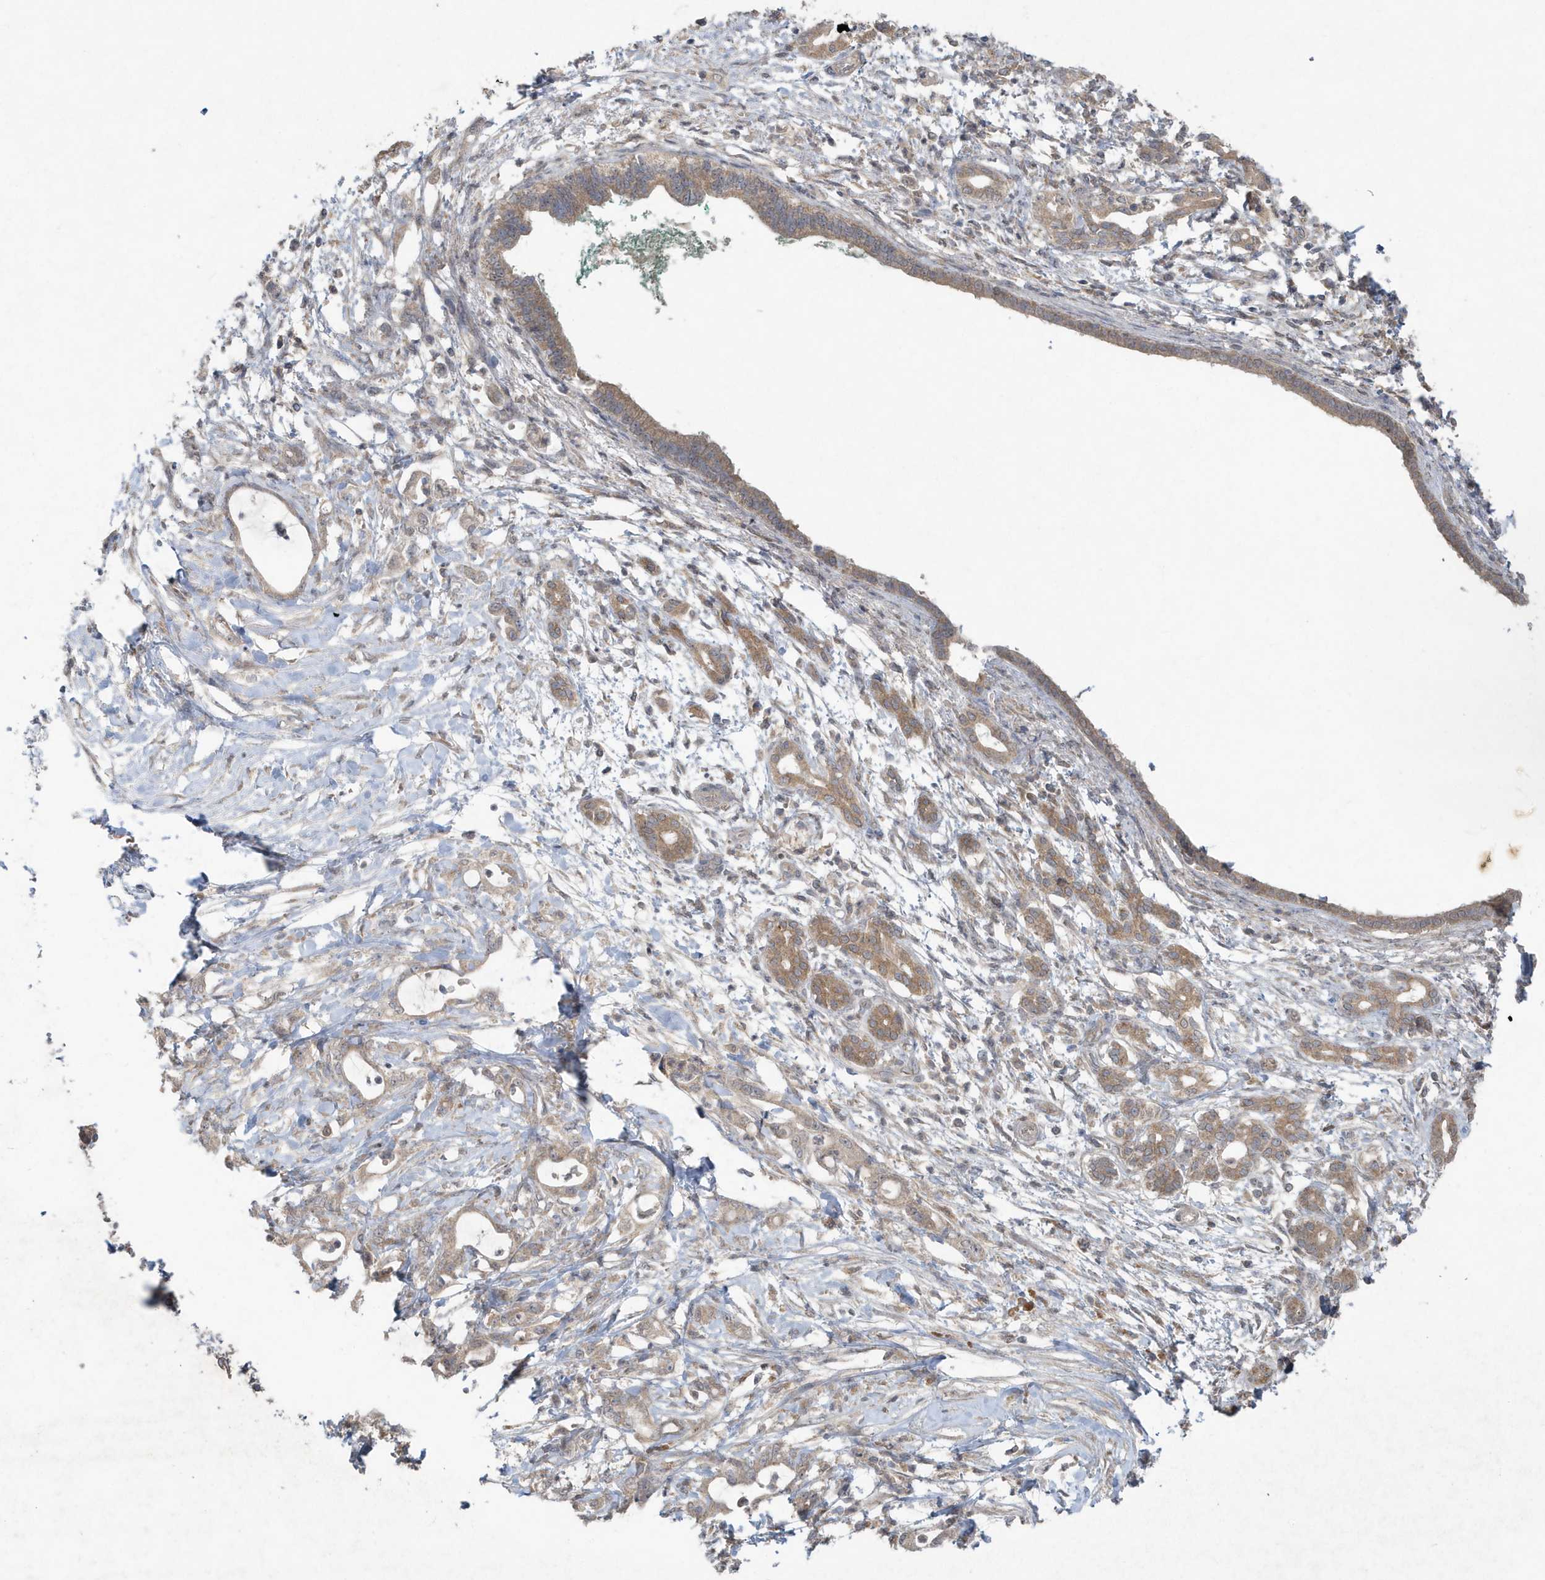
{"staining": {"intensity": "moderate", "quantity": ">75%", "location": "cytoplasmic/membranous"}, "tissue": "pancreatic cancer", "cell_type": "Tumor cells", "image_type": "cancer", "snomed": [{"axis": "morphology", "description": "Adenocarcinoma, NOS"}, {"axis": "topography", "description": "Pancreas"}], "caption": "The histopathology image reveals immunohistochemical staining of pancreatic cancer. There is moderate cytoplasmic/membranous expression is appreciated in approximately >75% of tumor cells. Immunohistochemistry (ihc) stains the protein of interest in brown and the nuclei are stained blue.", "gene": "C1RL", "patient": {"sex": "female", "age": 55}}